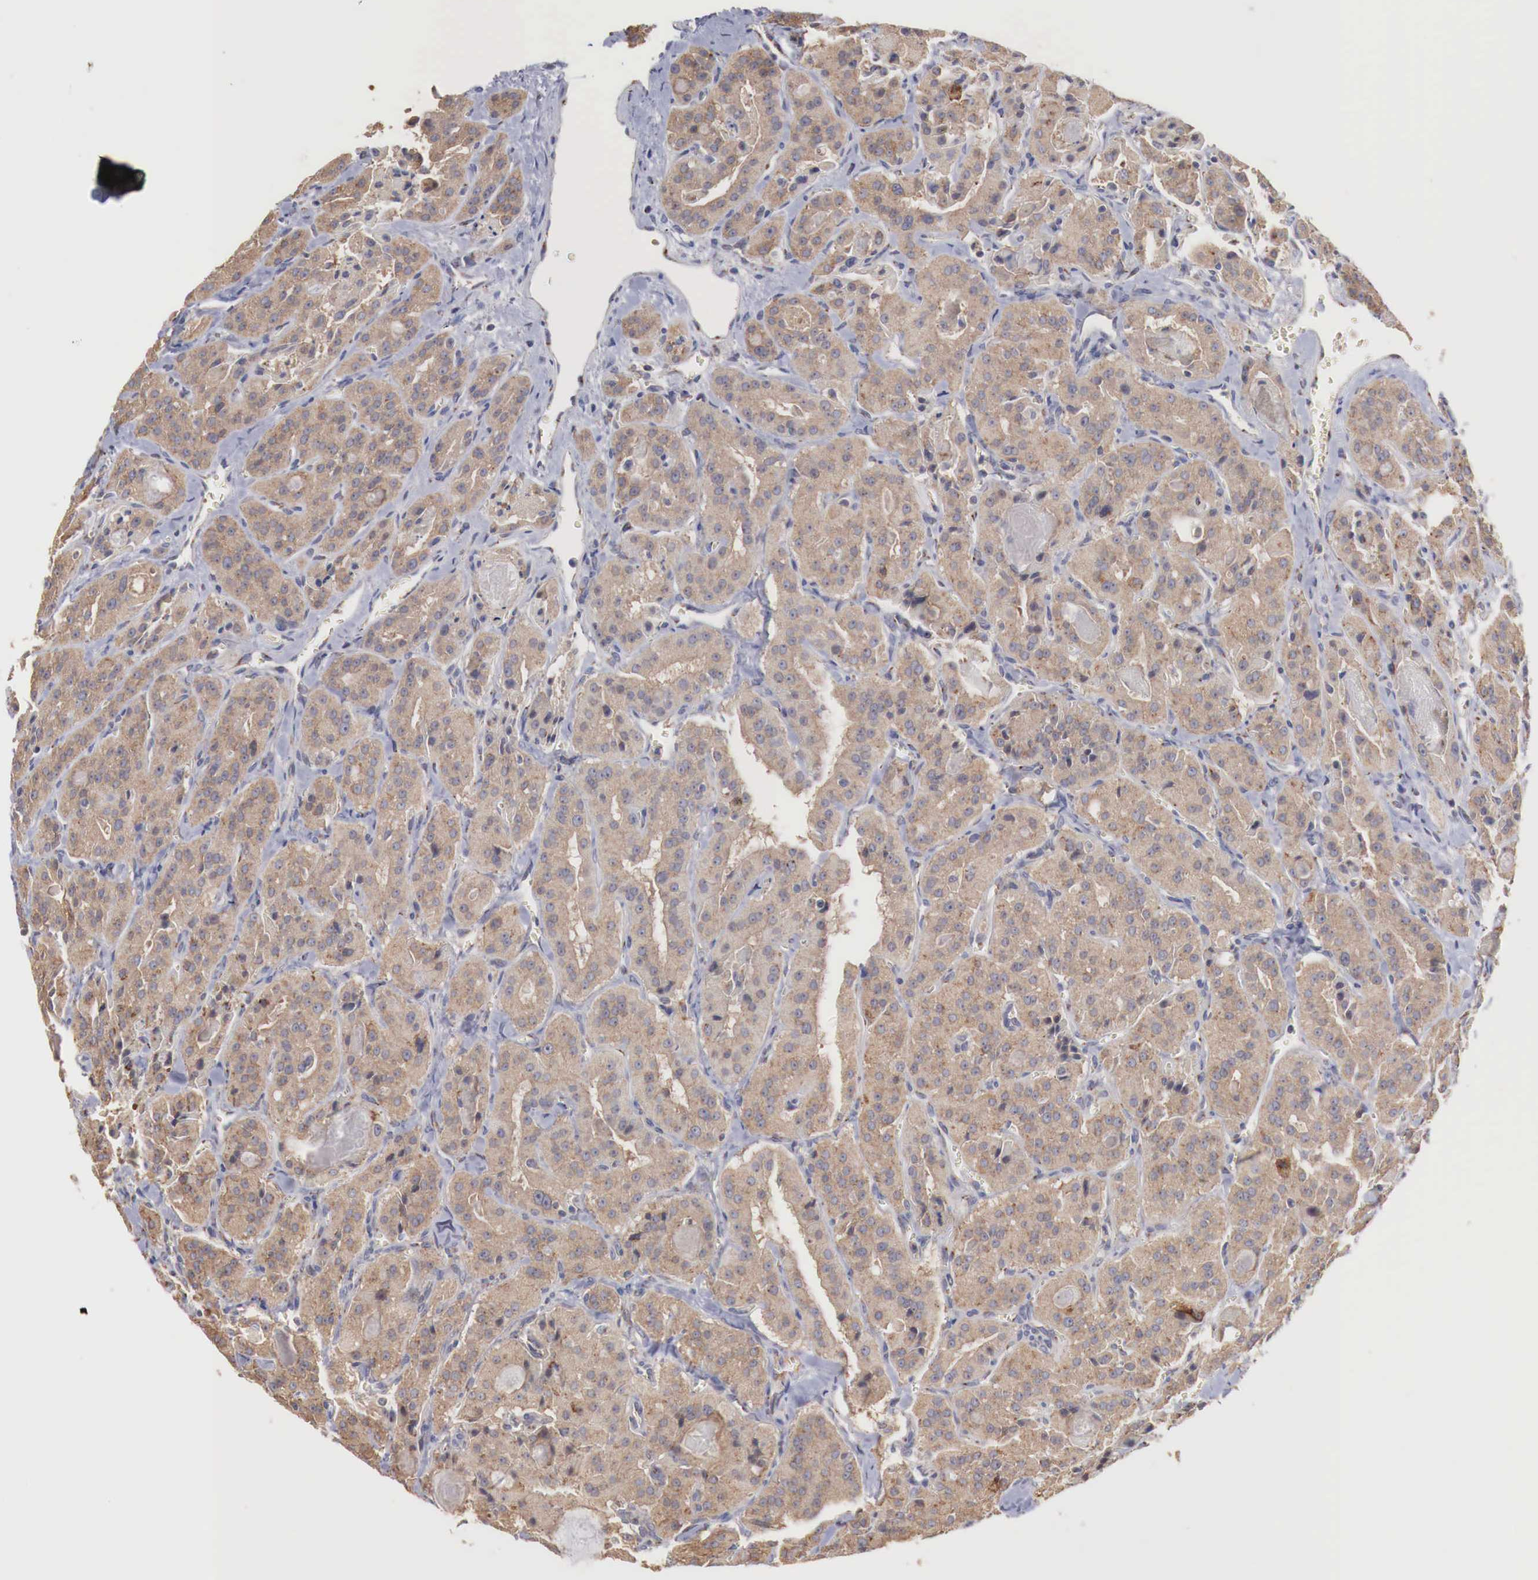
{"staining": {"intensity": "moderate", "quantity": ">75%", "location": "cytoplasmic/membranous"}, "tissue": "thyroid cancer", "cell_type": "Tumor cells", "image_type": "cancer", "snomed": [{"axis": "morphology", "description": "Carcinoma, NOS"}, {"axis": "topography", "description": "Thyroid gland"}], "caption": "Thyroid carcinoma tissue displays moderate cytoplasmic/membranous expression in about >75% of tumor cells, visualized by immunohistochemistry. Ihc stains the protein of interest in brown and the nuclei are stained blue.", "gene": "SYAP1", "patient": {"sex": "male", "age": 76}}